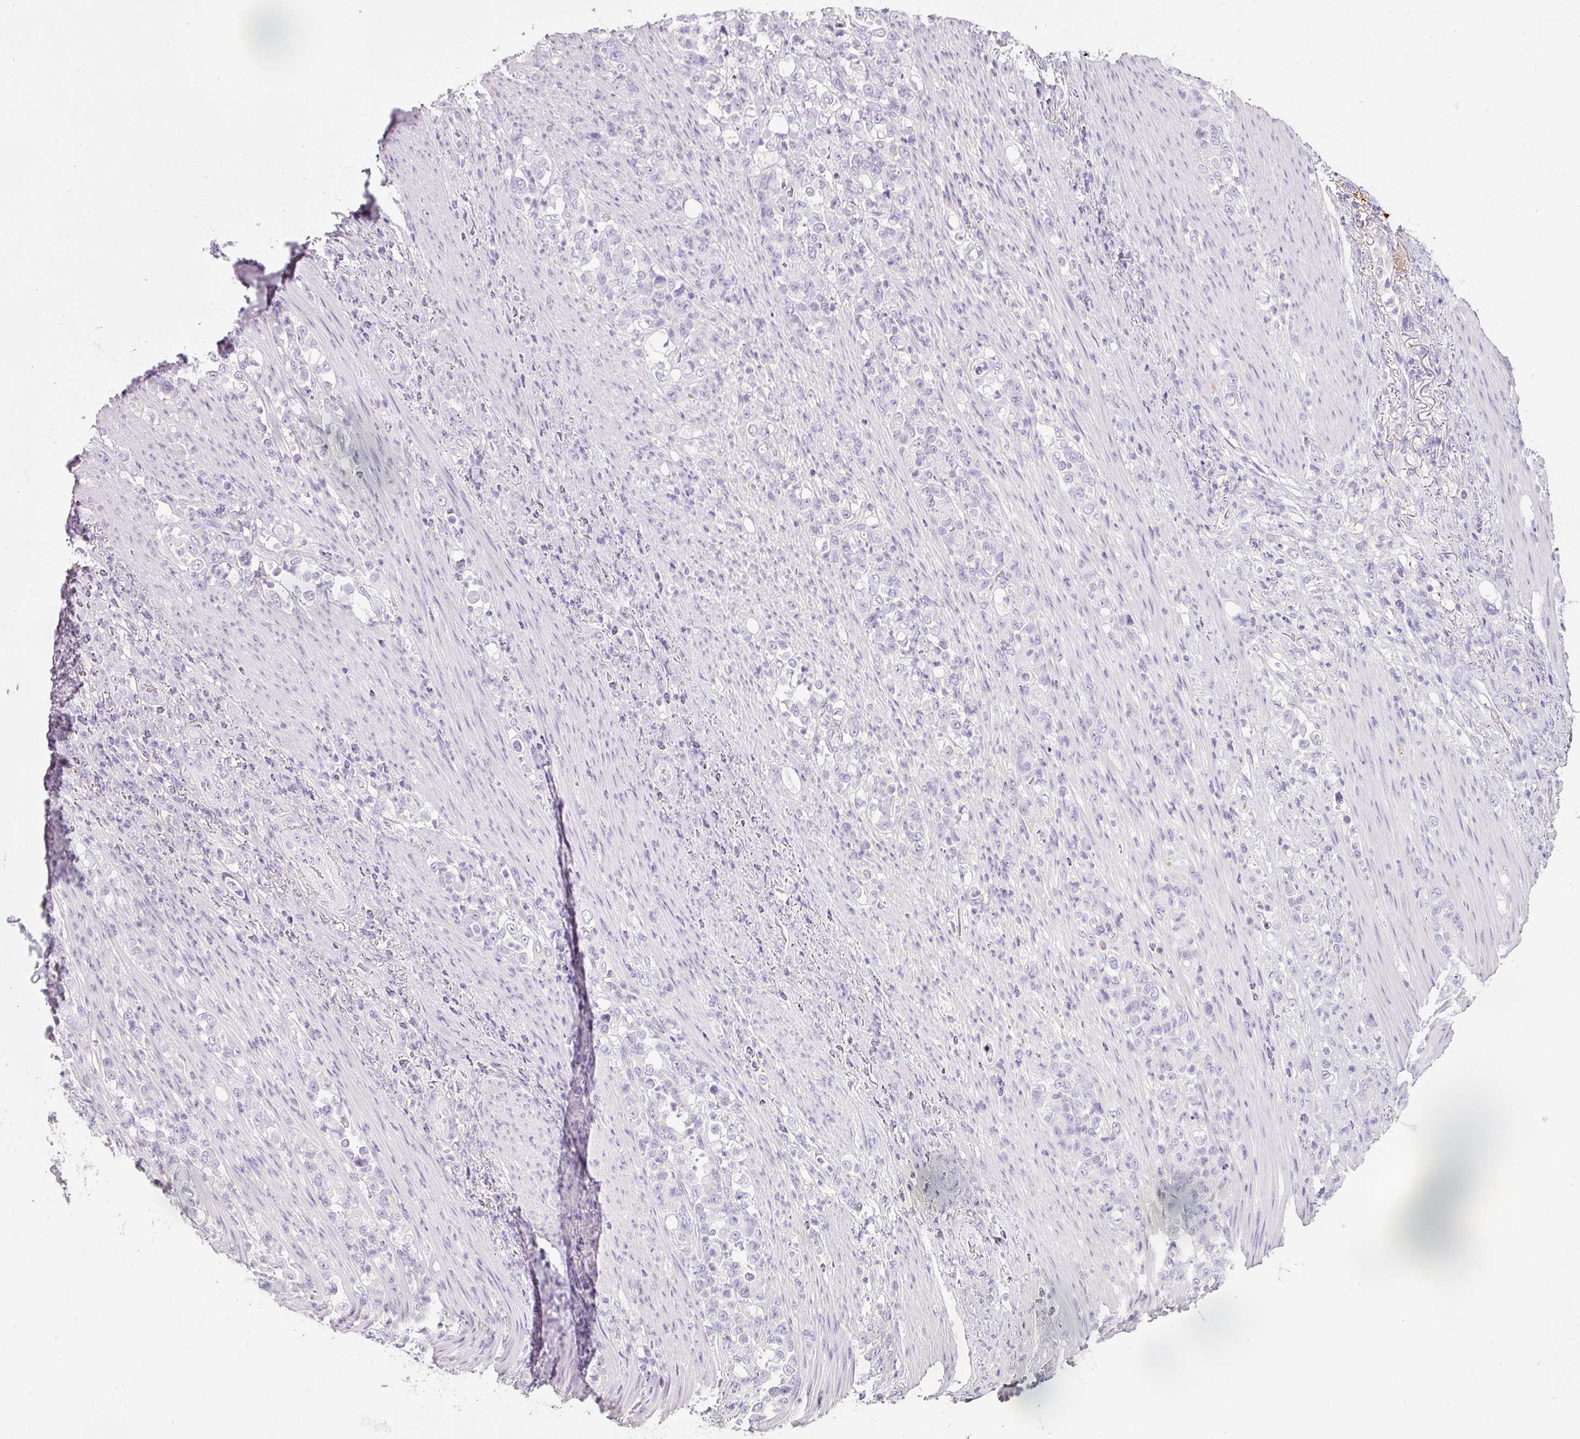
{"staining": {"intensity": "negative", "quantity": "none", "location": "none"}, "tissue": "stomach cancer", "cell_type": "Tumor cells", "image_type": "cancer", "snomed": [{"axis": "morphology", "description": "Normal tissue, NOS"}, {"axis": "morphology", "description": "Adenocarcinoma, NOS"}, {"axis": "topography", "description": "Stomach"}], "caption": "Micrograph shows no significant protein staining in tumor cells of stomach adenocarcinoma. Brightfield microscopy of immunohistochemistry (IHC) stained with DAB (3,3'-diaminobenzidine) (brown) and hematoxylin (blue), captured at high magnification.", "gene": "DNM1", "patient": {"sex": "female", "age": 79}}